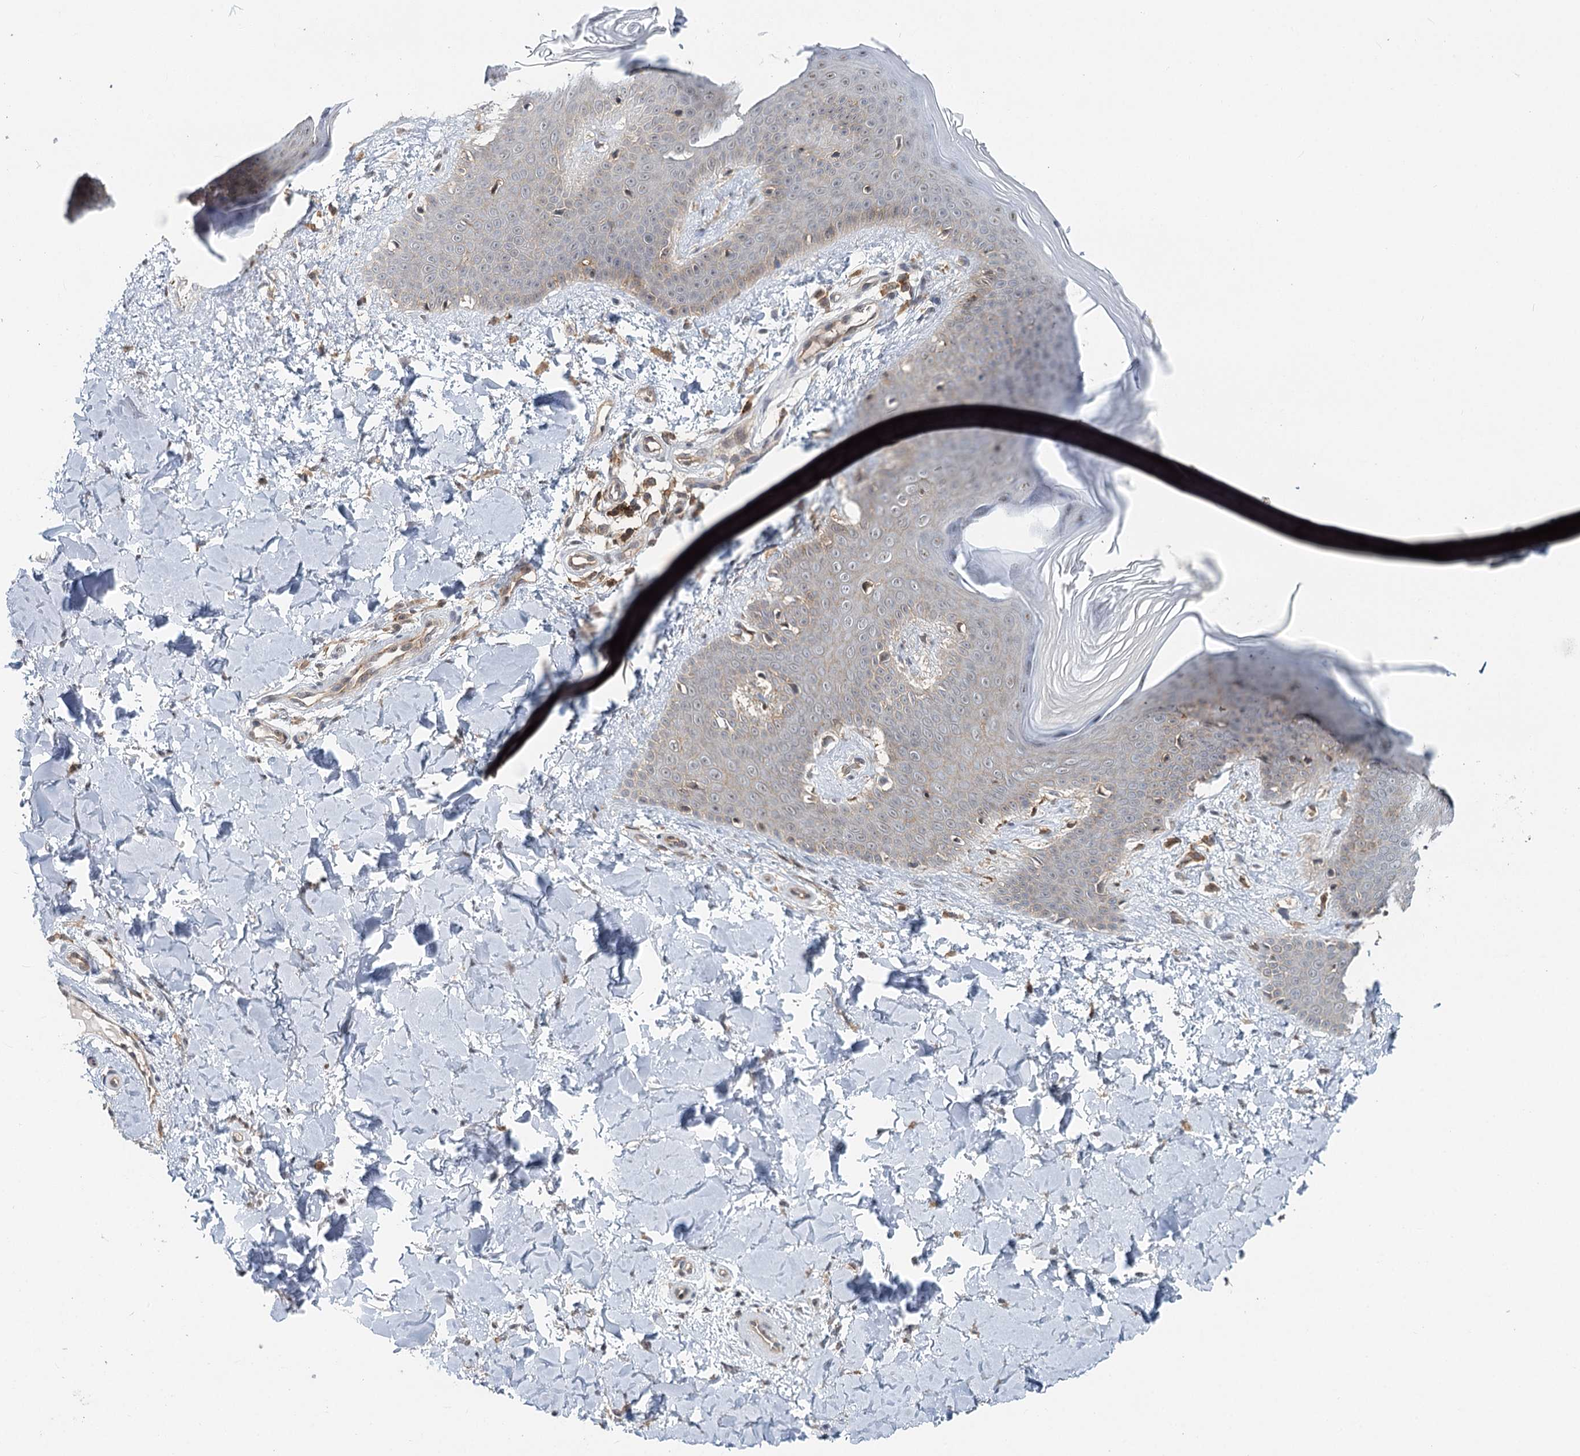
{"staining": {"intensity": "weak", "quantity": ">75%", "location": "cytoplasmic/membranous"}, "tissue": "skin", "cell_type": "Fibroblasts", "image_type": "normal", "snomed": [{"axis": "morphology", "description": "Normal tissue, NOS"}, {"axis": "topography", "description": "Skin"}], "caption": "Immunohistochemistry image of unremarkable human skin stained for a protein (brown), which reveals low levels of weak cytoplasmic/membranous staining in approximately >75% of fibroblasts.", "gene": "CDC42SE2", "patient": {"sex": "male", "age": 36}}